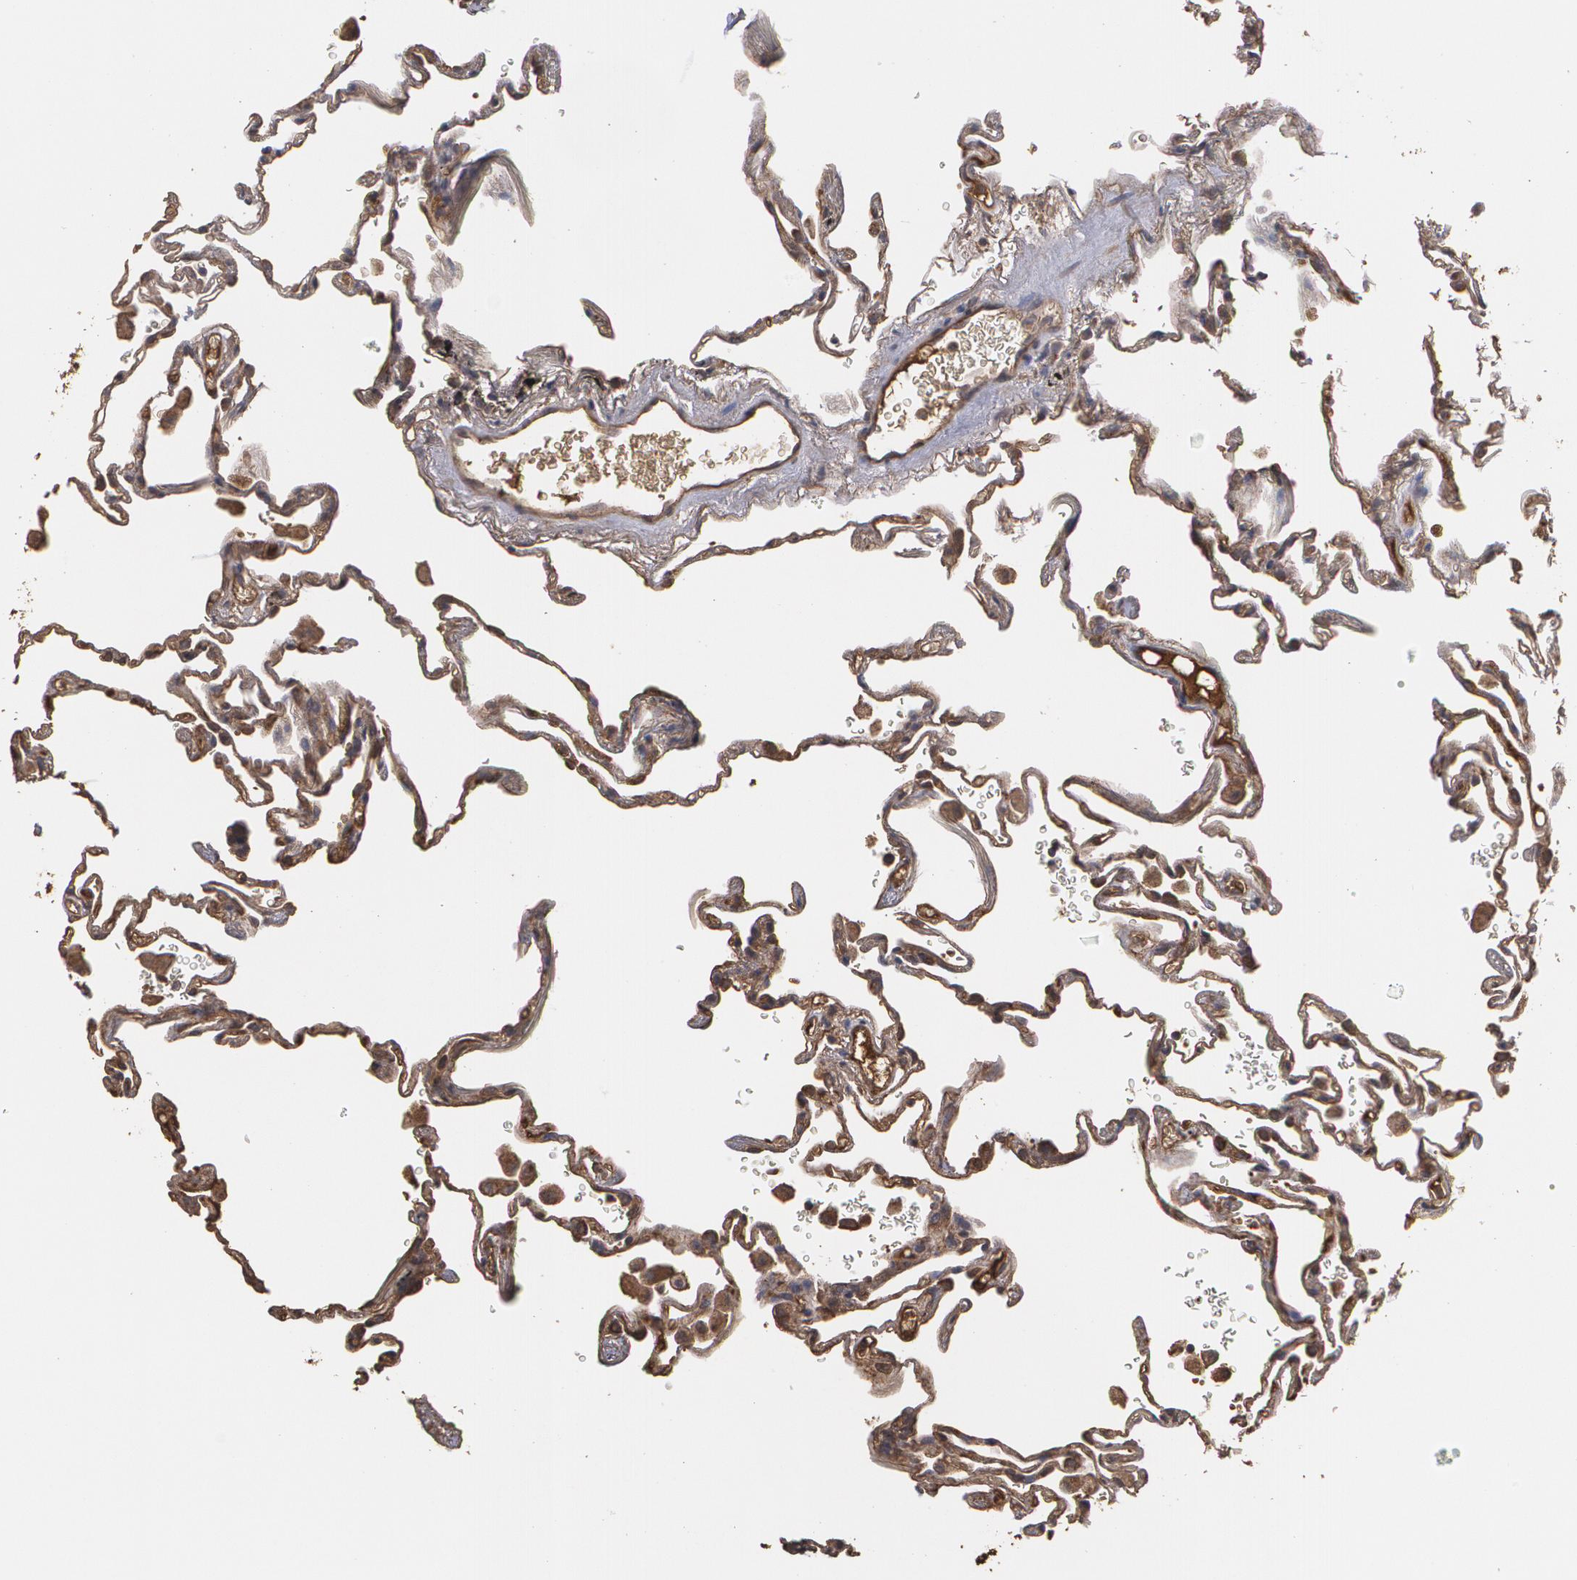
{"staining": {"intensity": "weak", "quantity": ">75%", "location": "cytoplasmic/membranous"}, "tissue": "lung", "cell_type": "Alveolar cells", "image_type": "normal", "snomed": [{"axis": "morphology", "description": "Normal tissue, NOS"}, {"axis": "morphology", "description": "Inflammation, NOS"}, {"axis": "topography", "description": "Lung"}], "caption": "IHC histopathology image of benign lung stained for a protein (brown), which reveals low levels of weak cytoplasmic/membranous expression in about >75% of alveolar cells.", "gene": "PON1", "patient": {"sex": "male", "age": 69}}